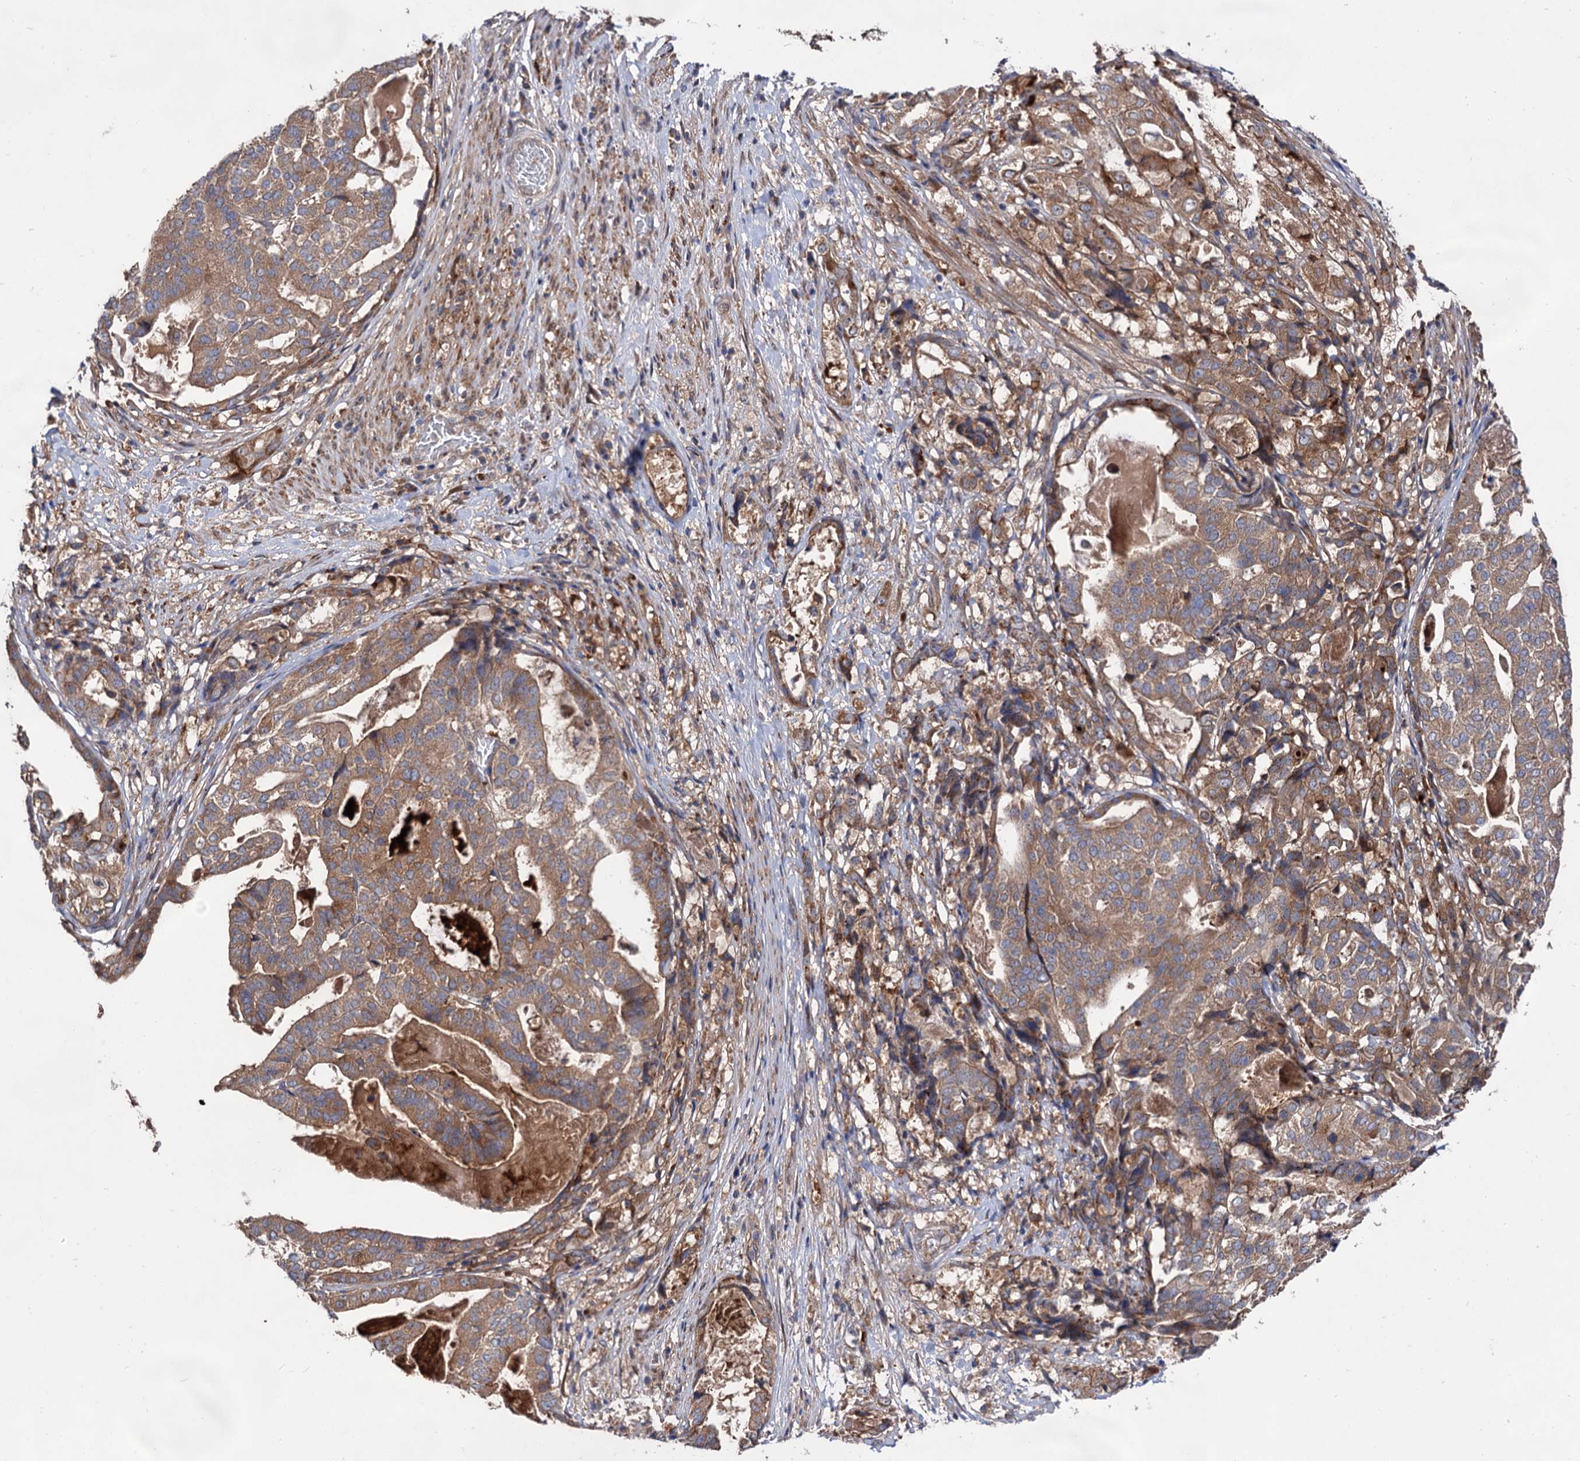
{"staining": {"intensity": "moderate", "quantity": ">75%", "location": "cytoplasmic/membranous"}, "tissue": "stomach cancer", "cell_type": "Tumor cells", "image_type": "cancer", "snomed": [{"axis": "morphology", "description": "Adenocarcinoma, NOS"}, {"axis": "topography", "description": "Stomach"}], "caption": "Protein staining demonstrates moderate cytoplasmic/membranous positivity in approximately >75% of tumor cells in stomach cancer.", "gene": "NAA25", "patient": {"sex": "male", "age": 48}}